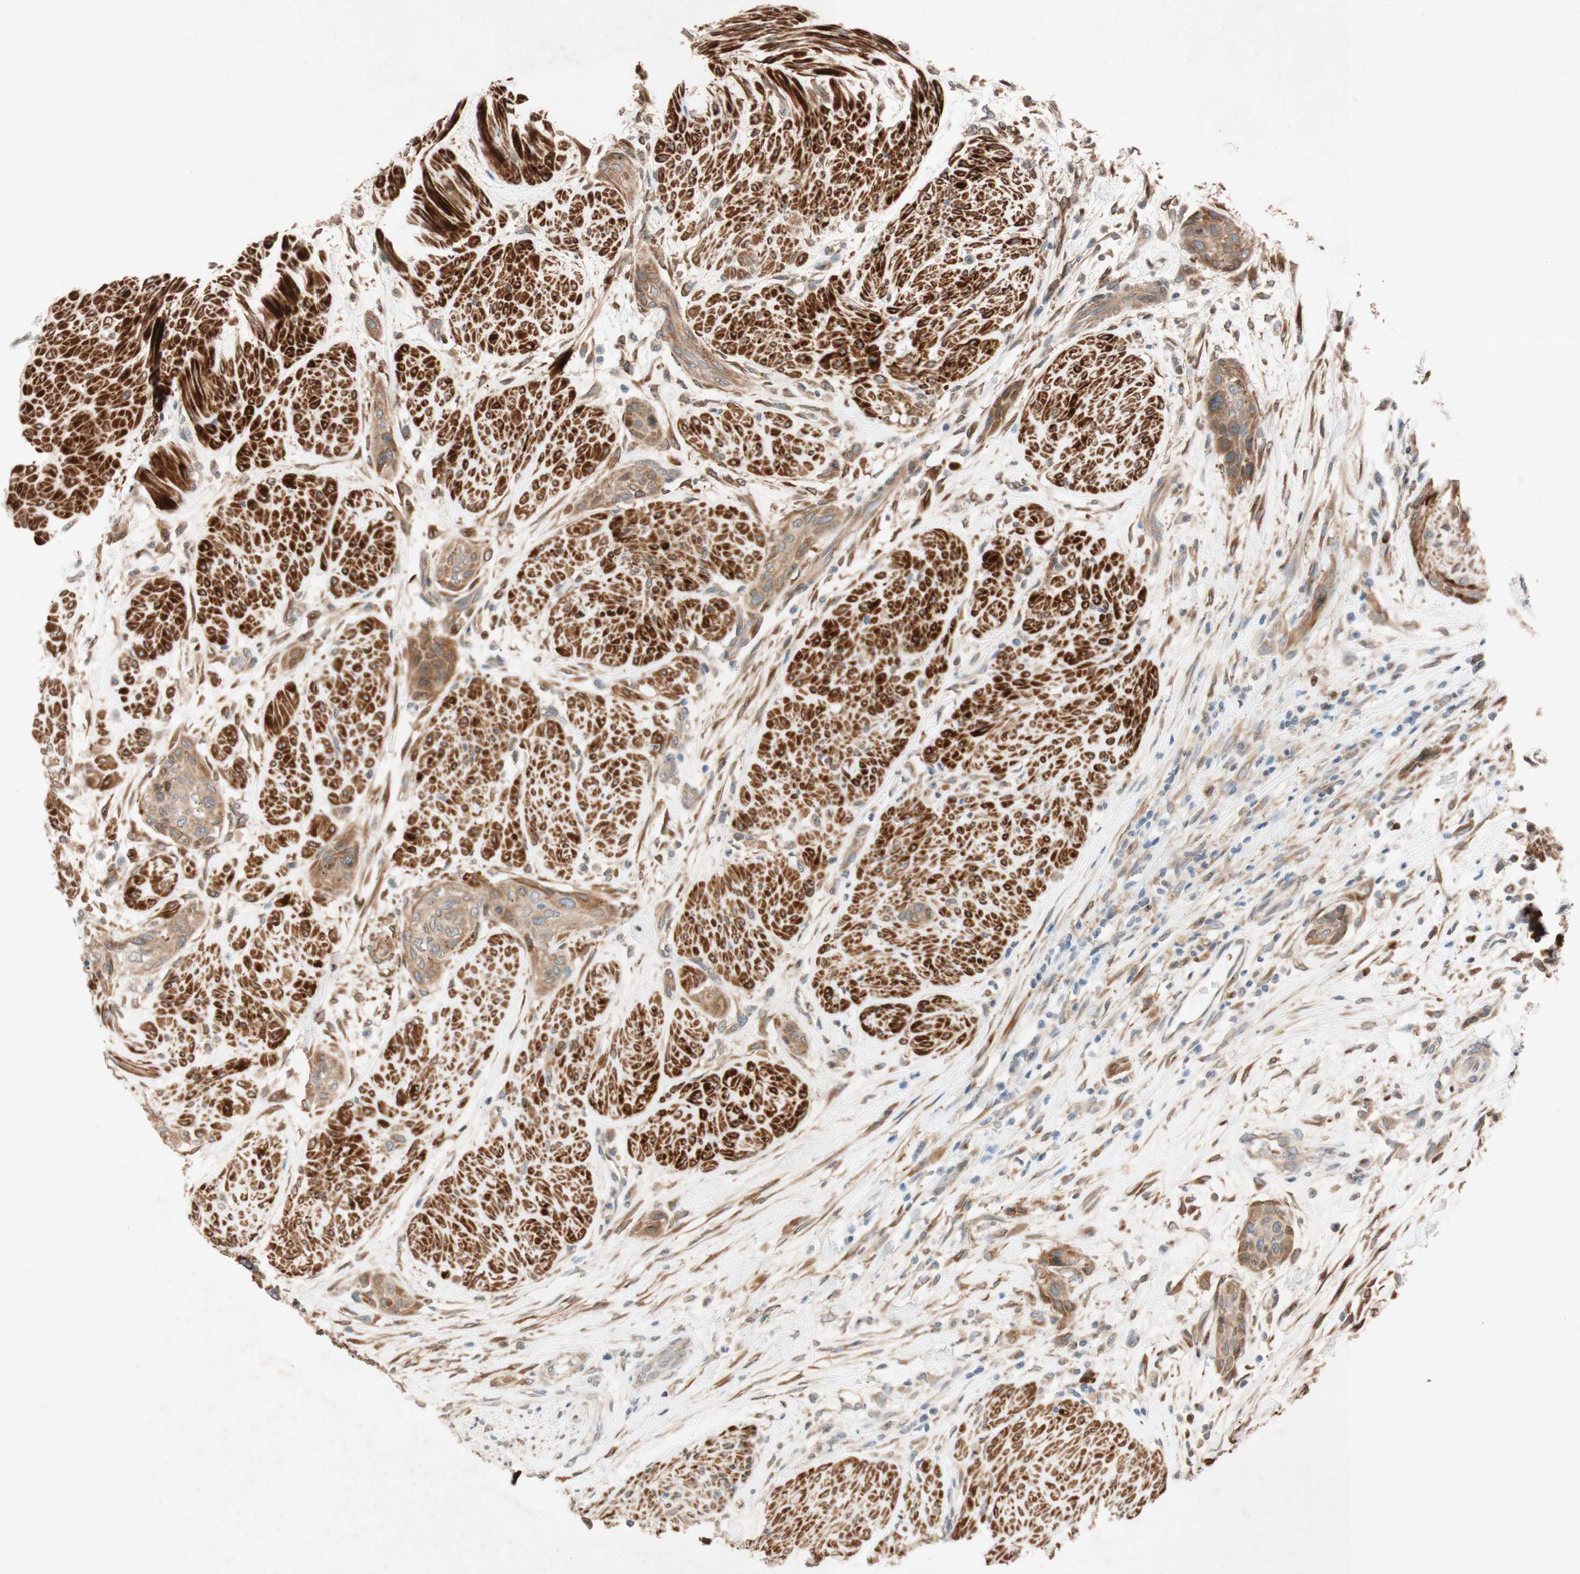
{"staining": {"intensity": "moderate", "quantity": ">75%", "location": "cytoplasmic/membranous,nuclear"}, "tissue": "urothelial cancer", "cell_type": "Tumor cells", "image_type": "cancer", "snomed": [{"axis": "morphology", "description": "Urothelial carcinoma, High grade"}, {"axis": "topography", "description": "Urinary bladder"}], "caption": "This is a histology image of IHC staining of high-grade urothelial carcinoma, which shows moderate positivity in the cytoplasmic/membranous and nuclear of tumor cells.", "gene": "PTPRU", "patient": {"sex": "male", "age": 35}}